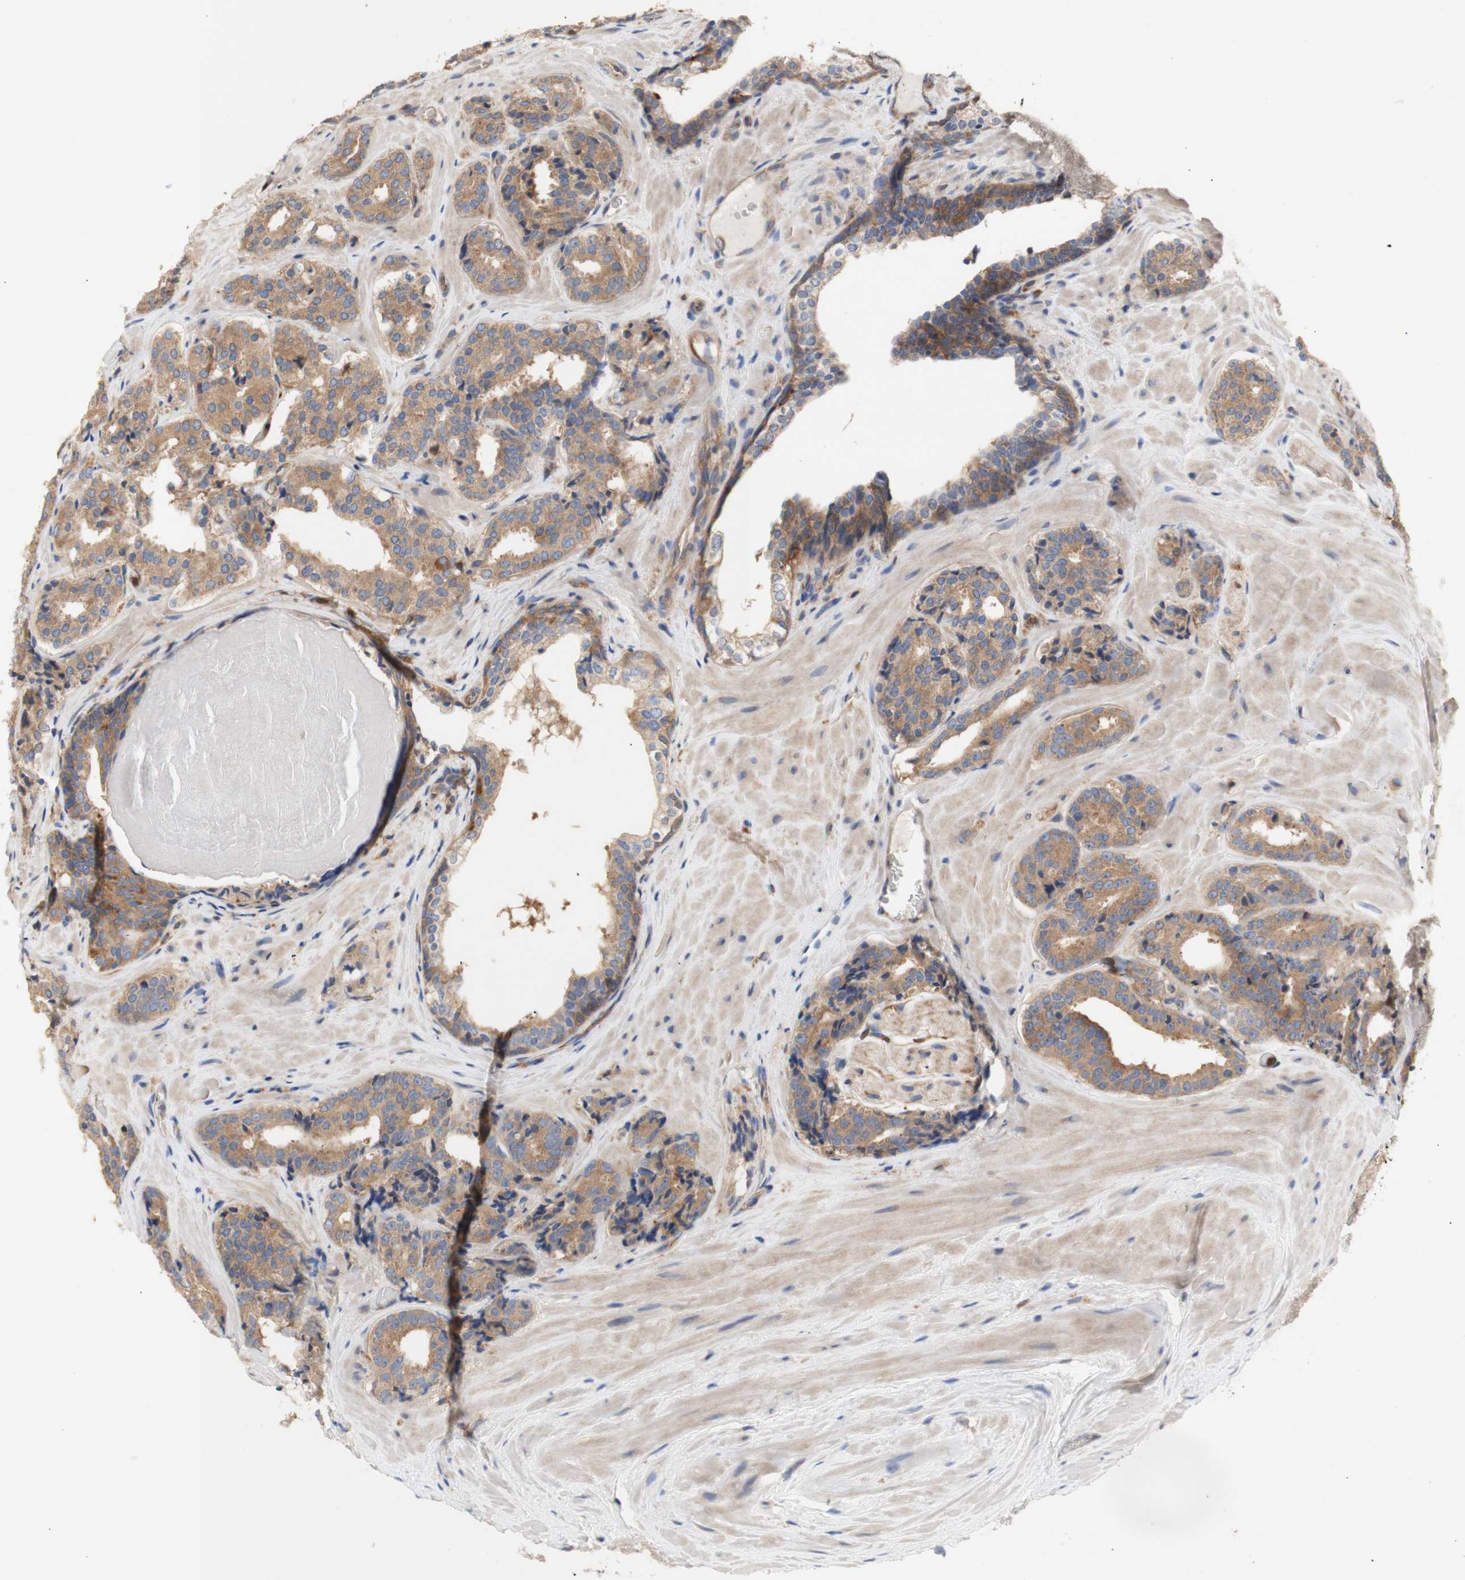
{"staining": {"intensity": "moderate", "quantity": ">75%", "location": "cytoplasmic/membranous"}, "tissue": "prostate cancer", "cell_type": "Tumor cells", "image_type": "cancer", "snomed": [{"axis": "morphology", "description": "Adenocarcinoma, High grade"}, {"axis": "topography", "description": "Prostate"}], "caption": "This is an image of immunohistochemistry (IHC) staining of adenocarcinoma (high-grade) (prostate), which shows moderate expression in the cytoplasmic/membranous of tumor cells.", "gene": "IKBKG", "patient": {"sex": "male", "age": 60}}